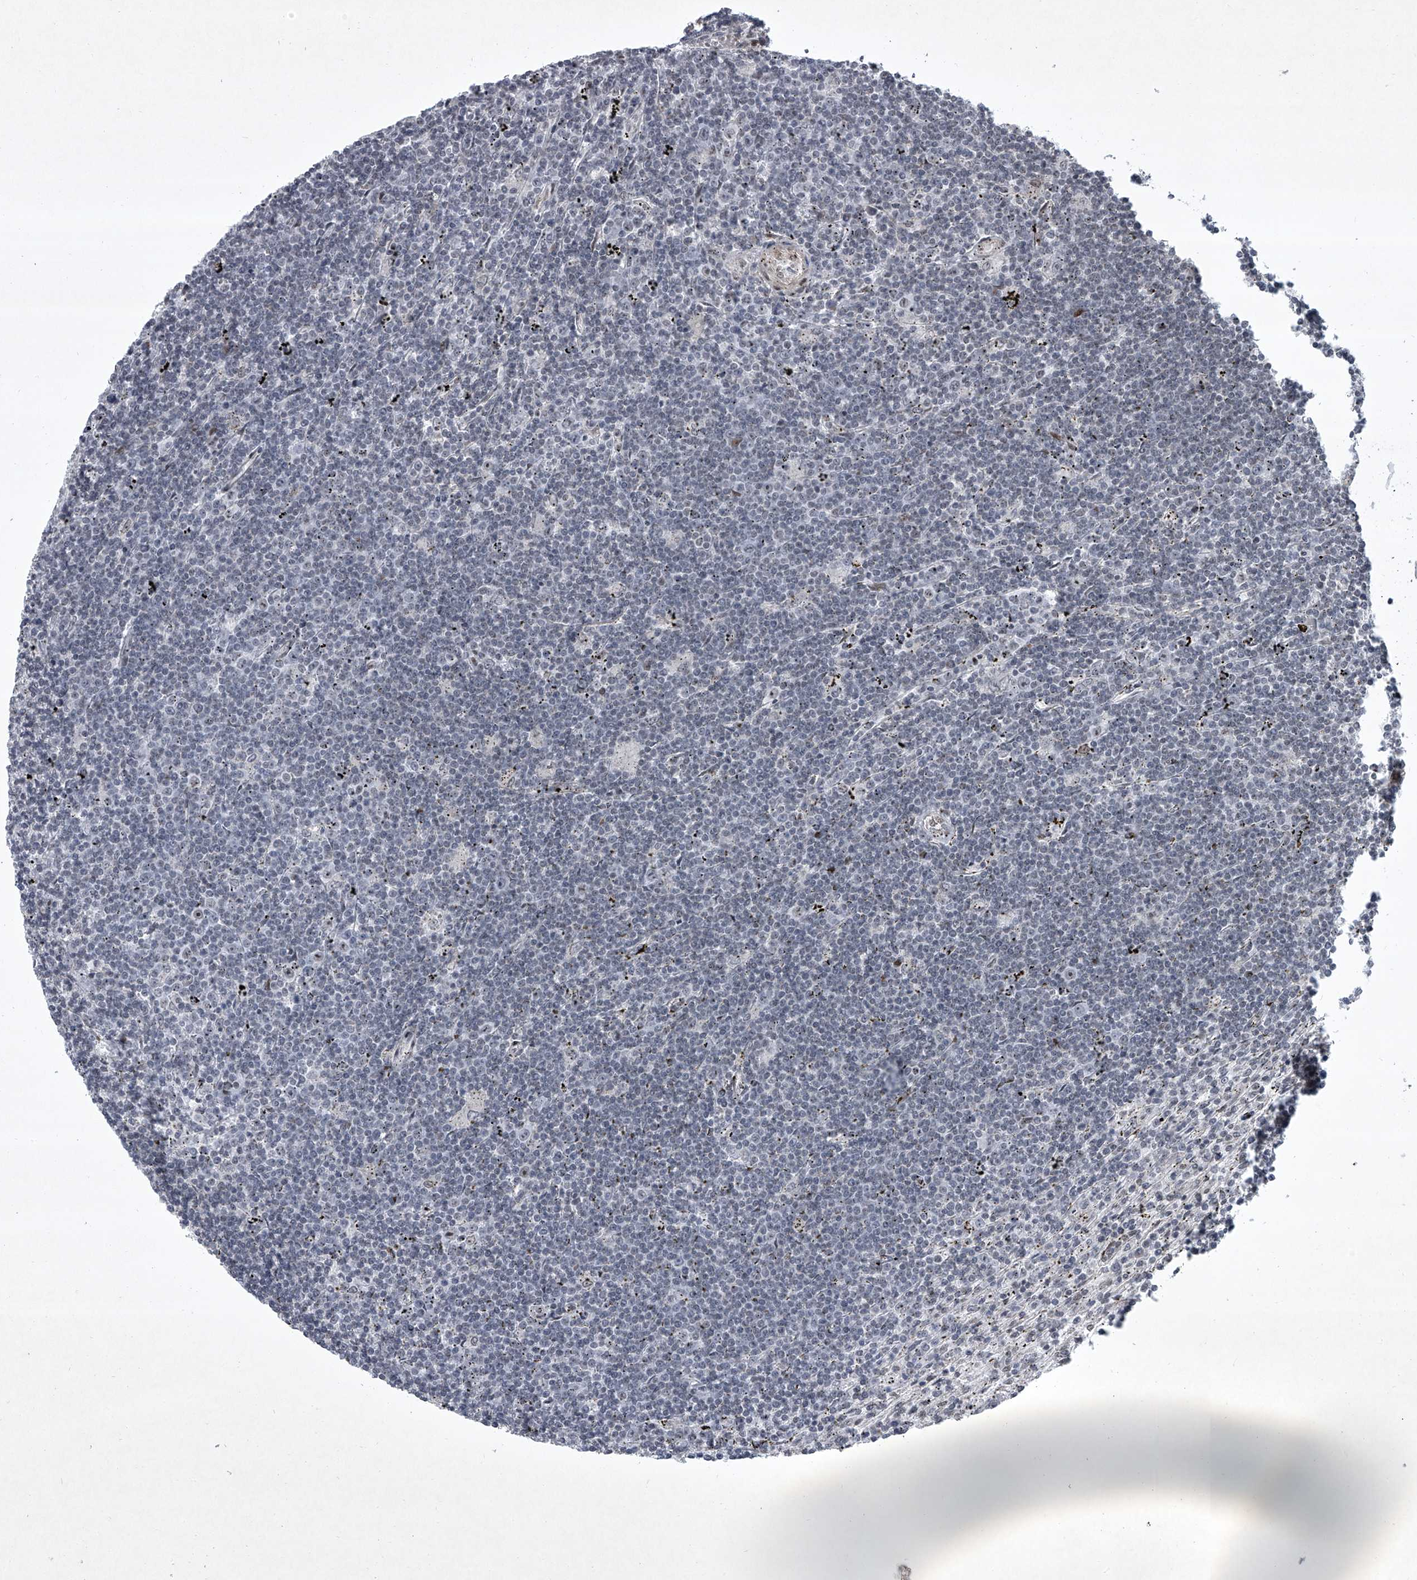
{"staining": {"intensity": "negative", "quantity": "none", "location": "none"}, "tissue": "lymphoma", "cell_type": "Tumor cells", "image_type": "cancer", "snomed": [{"axis": "morphology", "description": "Malignant lymphoma, non-Hodgkin's type, Low grade"}, {"axis": "topography", "description": "Spleen"}], "caption": "High power microscopy micrograph of an IHC micrograph of lymphoma, revealing no significant expression in tumor cells.", "gene": "MLLT1", "patient": {"sex": "male", "age": 76}}